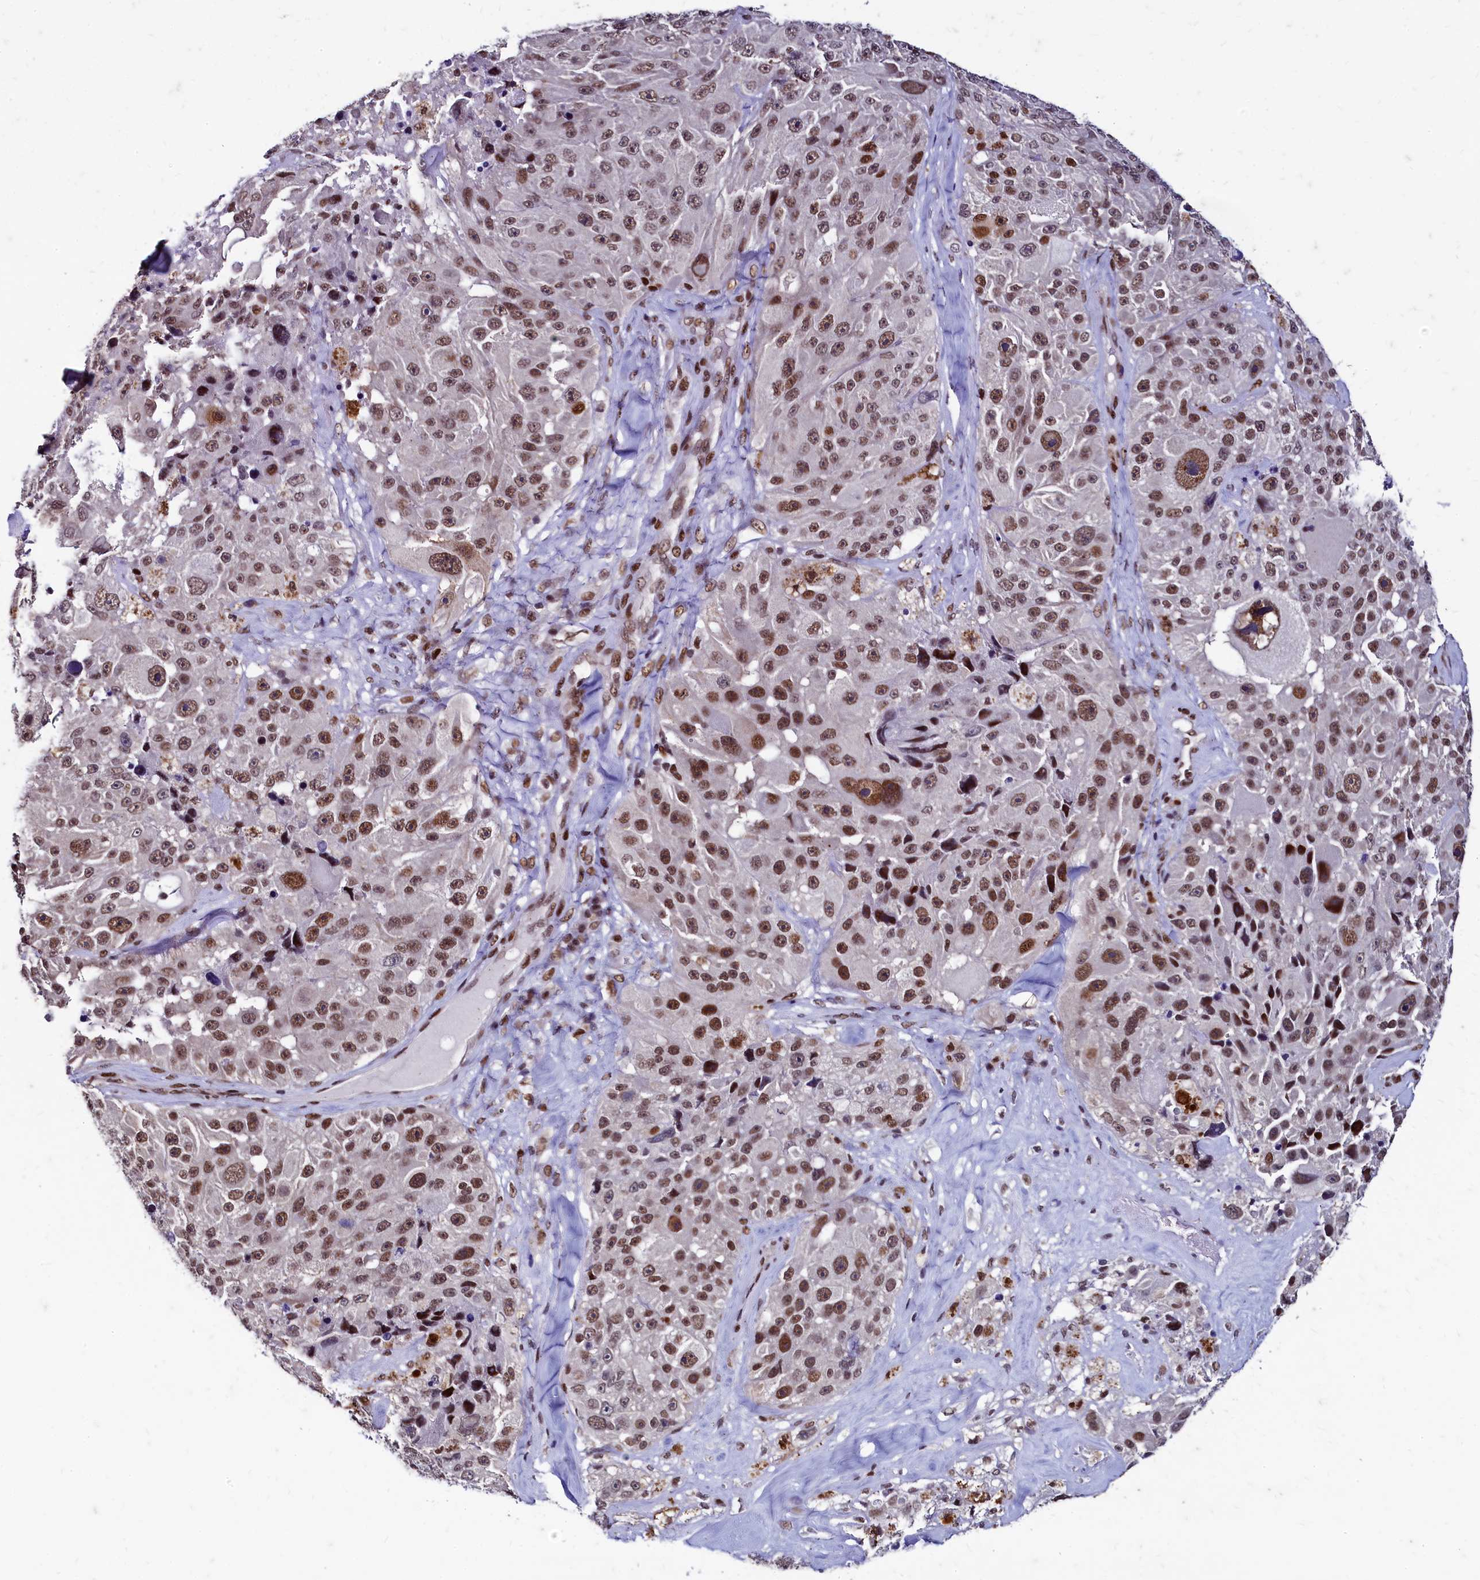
{"staining": {"intensity": "moderate", "quantity": ">75%", "location": "nuclear"}, "tissue": "melanoma", "cell_type": "Tumor cells", "image_type": "cancer", "snomed": [{"axis": "morphology", "description": "Malignant melanoma, Metastatic site"}, {"axis": "topography", "description": "Lymph node"}], "caption": "Immunohistochemical staining of human malignant melanoma (metastatic site) shows medium levels of moderate nuclear expression in approximately >75% of tumor cells. (DAB (3,3'-diaminobenzidine) IHC with brightfield microscopy, high magnification).", "gene": "CPSF7", "patient": {"sex": "male", "age": 62}}